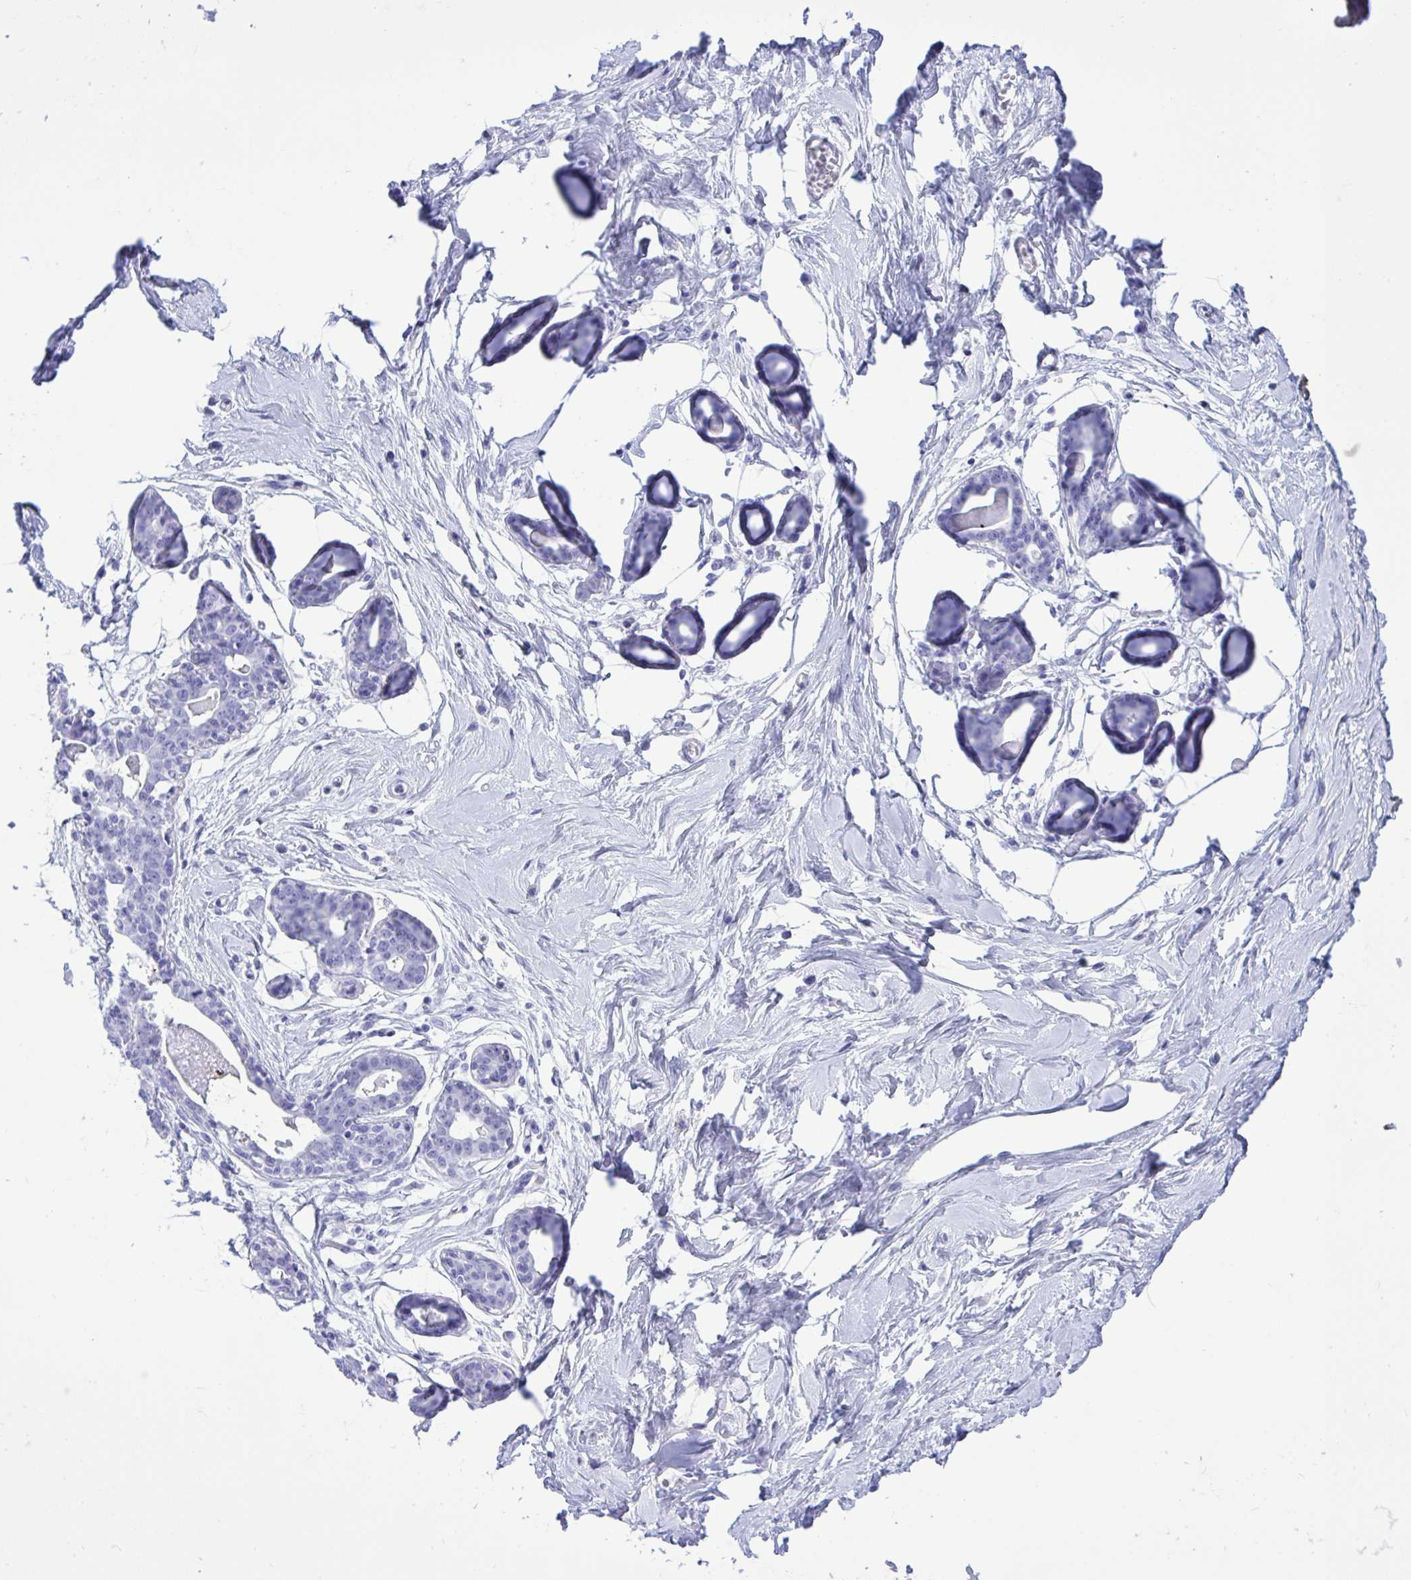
{"staining": {"intensity": "negative", "quantity": "none", "location": "none"}, "tissue": "breast", "cell_type": "Adipocytes", "image_type": "normal", "snomed": [{"axis": "morphology", "description": "Normal tissue, NOS"}, {"axis": "topography", "description": "Breast"}], "caption": "The immunohistochemistry (IHC) image has no significant staining in adipocytes of breast. (DAB (3,3'-diaminobenzidine) immunohistochemistry (IHC), high magnification).", "gene": "BEX5", "patient": {"sex": "female", "age": 45}}